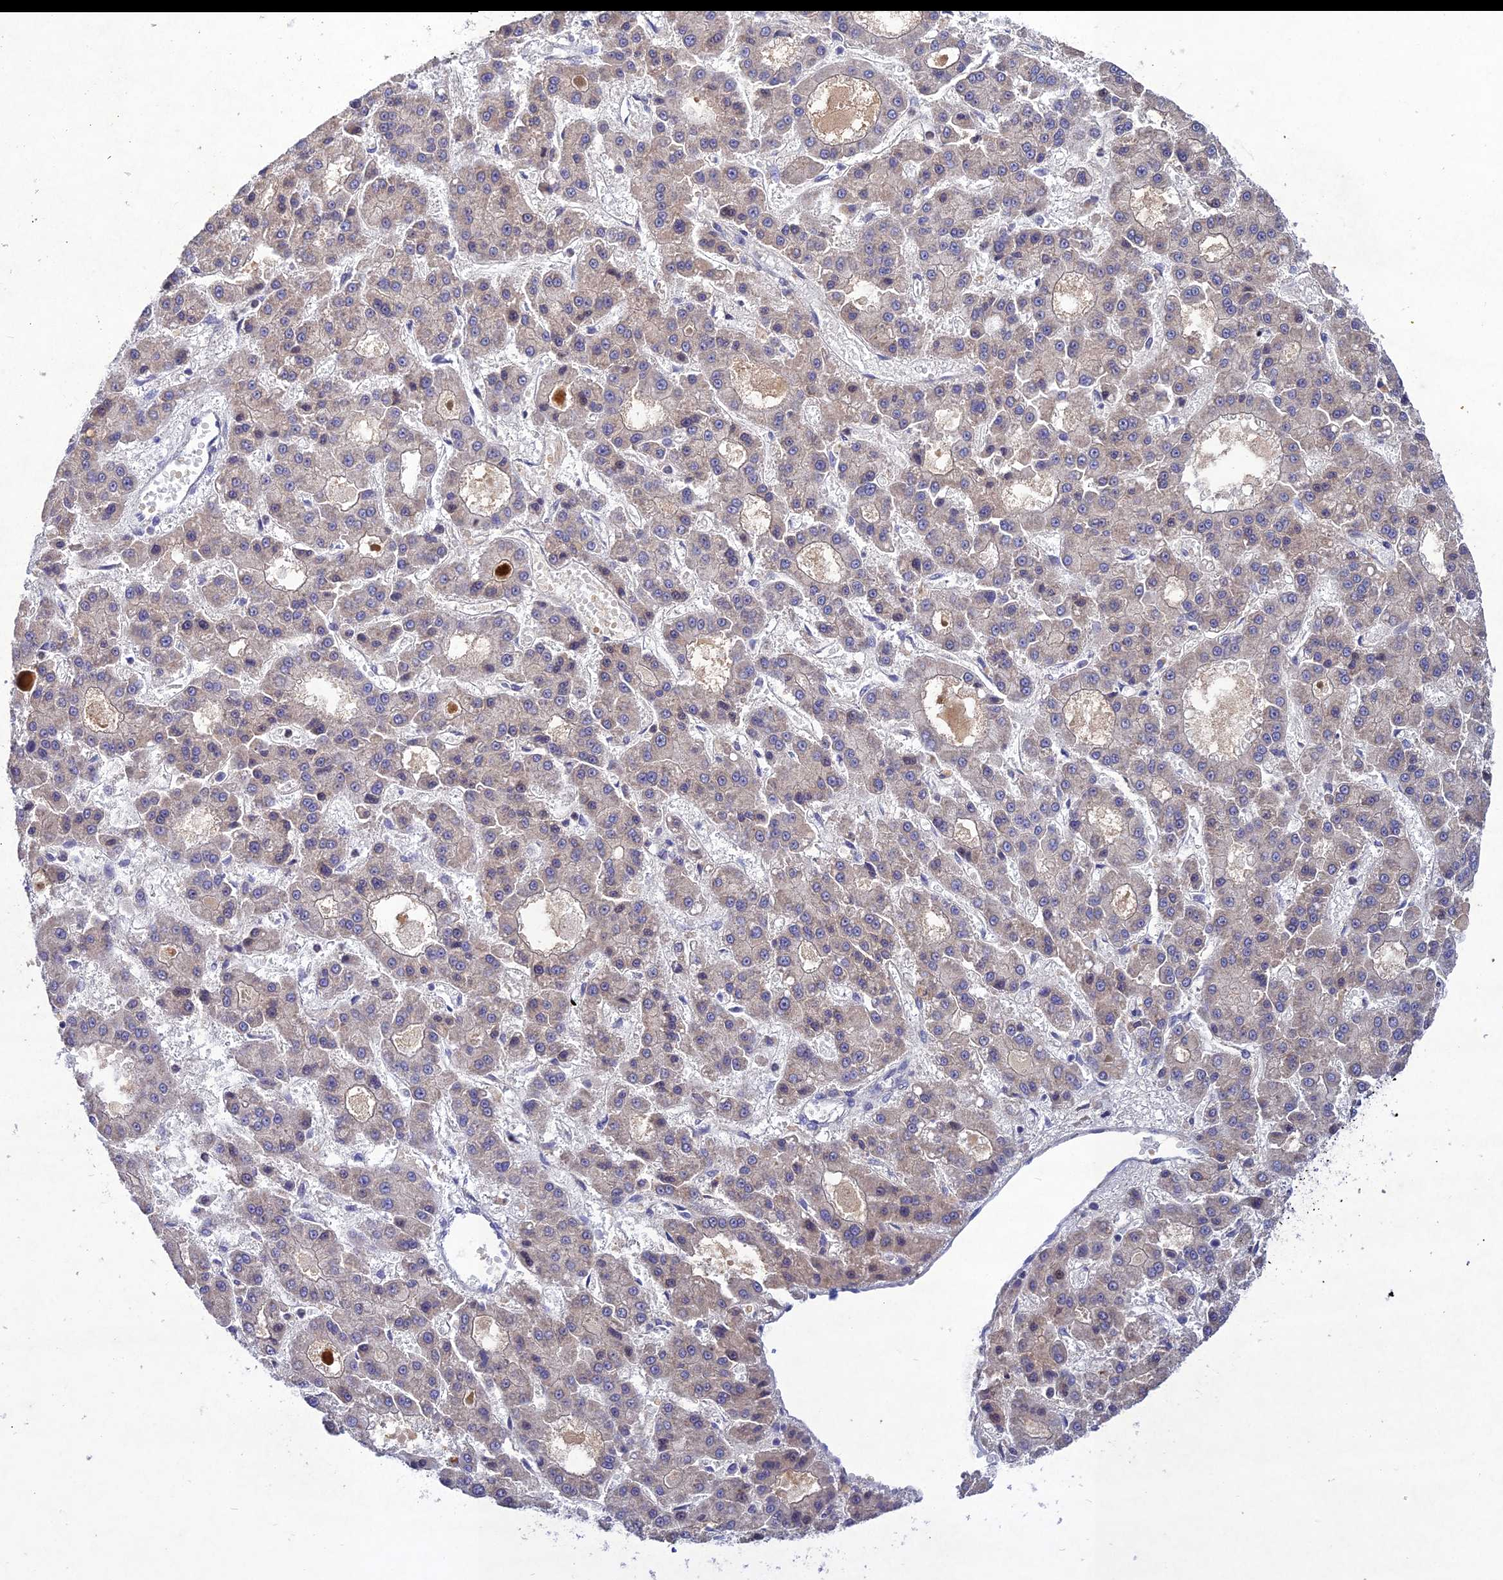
{"staining": {"intensity": "negative", "quantity": "none", "location": "none"}, "tissue": "liver cancer", "cell_type": "Tumor cells", "image_type": "cancer", "snomed": [{"axis": "morphology", "description": "Carcinoma, Hepatocellular, NOS"}, {"axis": "topography", "description": "Liver"}], "caption": "This is a histopathology image of IHC staining of liver cancer (hepatocellular carcinoma), which shows no expression in tumor cells. (DAB (3,3'-diaminobenzidine) immunohistochemistry visualized using brightfield microscopy, high magnification).", "gene": "CHST5", "patient": {"sex": "male", "age": 70}}